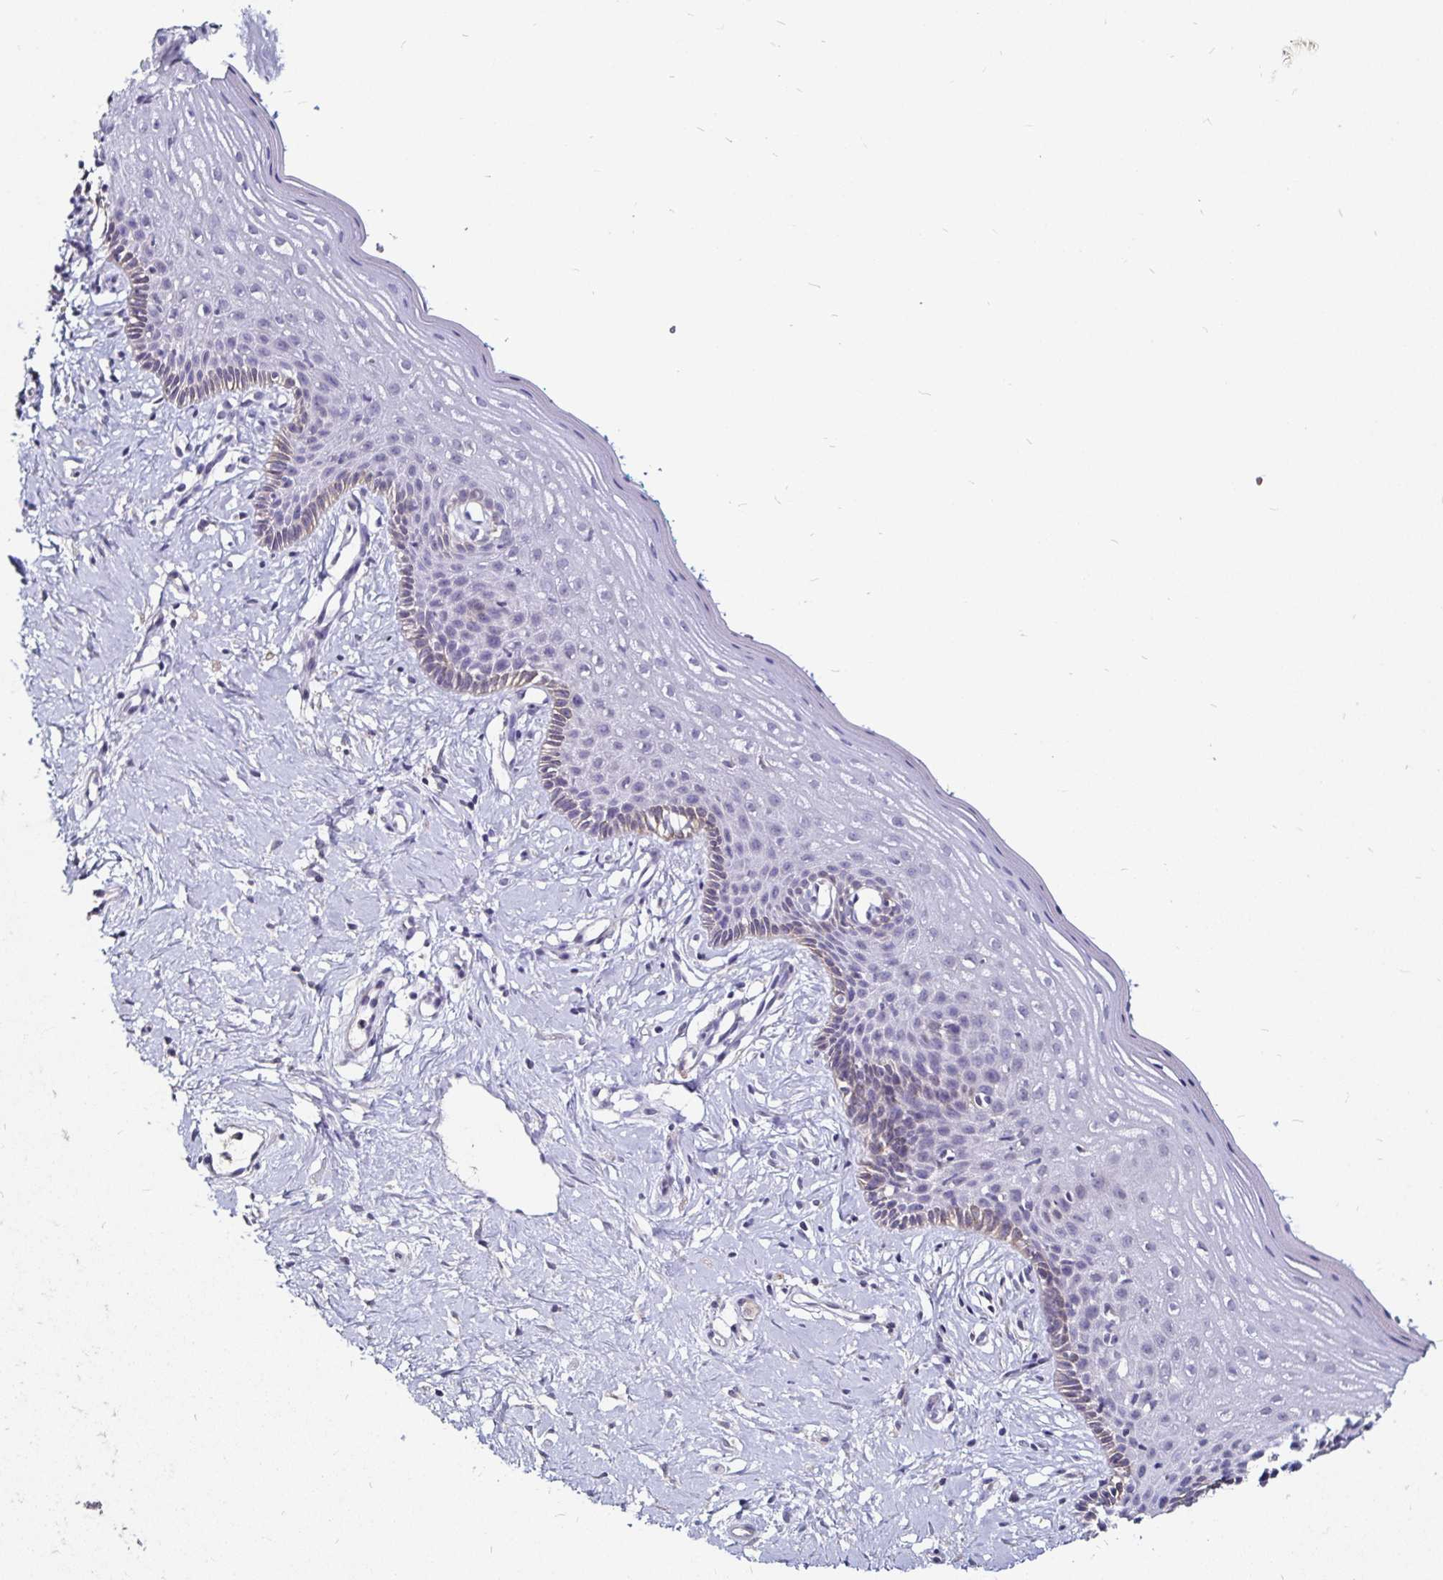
{"staining": {"intensity": "moderate", "quantity": "<25%", "location": "cytoplasmic/membranous"}, "tissue": "vagina", "cell_type": "Squamous epithelial cells", "image_type": "normal", "snomed": [{"axis": "morphology", "description": "Normal tissue, NOS"}, {"axis": "topography", "description": "Vagina"}], "caption": "IHC image of normal vagina: vagina stained using immunohistochemistry demonstrates low levels of moderate protein expression localized specifically in the cytoplasmic/membranous of squamous epithelial cells, appearing as a cytoplasmic/membranous brown color.", "gene": "FAIM2", "patient": {"sex": "female", "age": 42}}